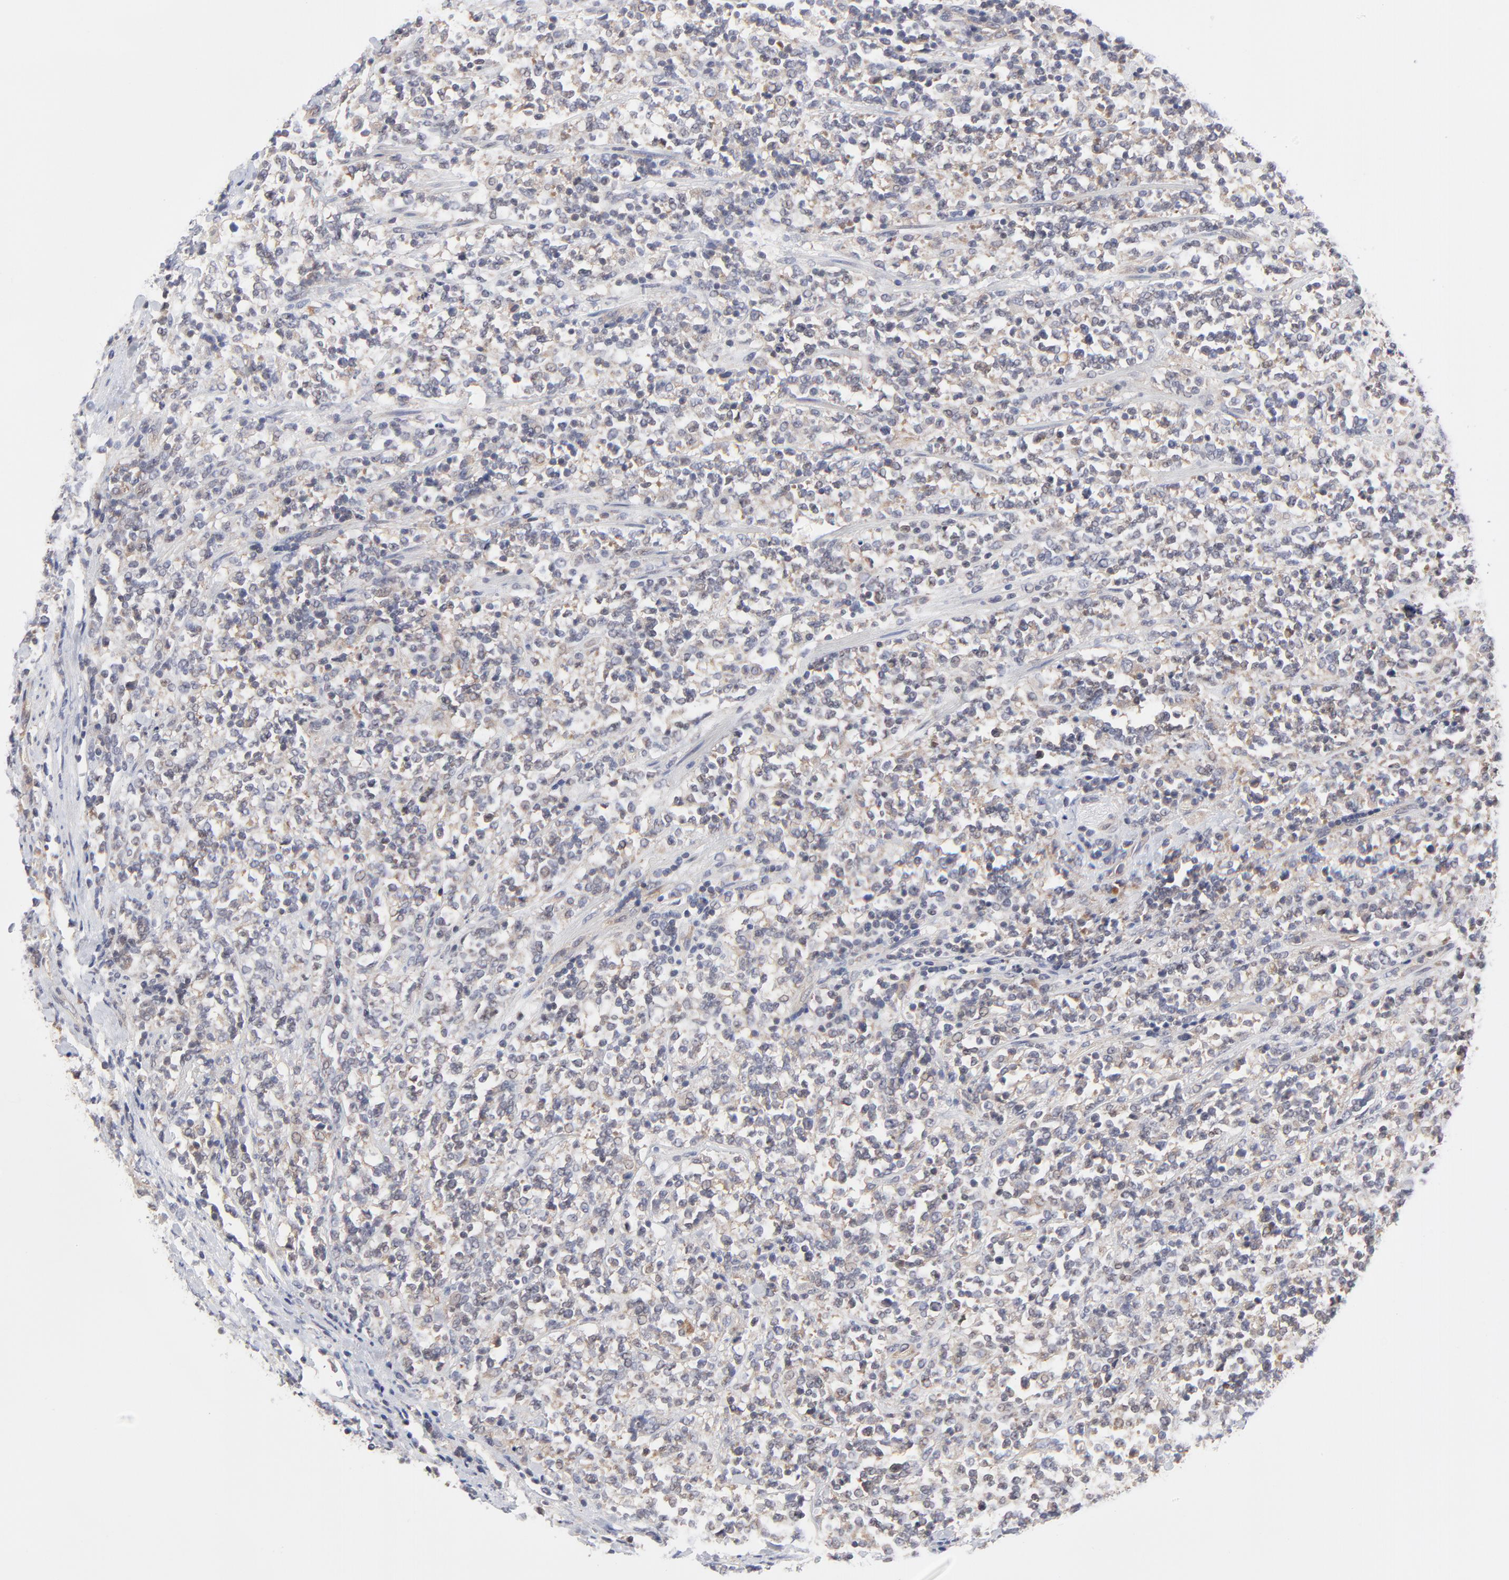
{"staining": {"intensity": "weak", "quantity": "25%-75%", "location": "cytoplasmic/membranous"}, "tissue": "lymphoma", "cell_type": "Tumor cells", "image_type": "cancer", "snomed": [{"axis": "morphology", "description": "Malignant lymphoma, non-Hodgkin's type, High grade"}, {"axis": "topography", "description": "Soft tissue"}], "caption": "Immunohistochemical staining of lymphoma displays low levels of weak cytoplasmic/membranous staining in approximately 25%-75% of tumor cells.", "gene": "ZNF157", "patient": {"sex": "male", "age": 18}}